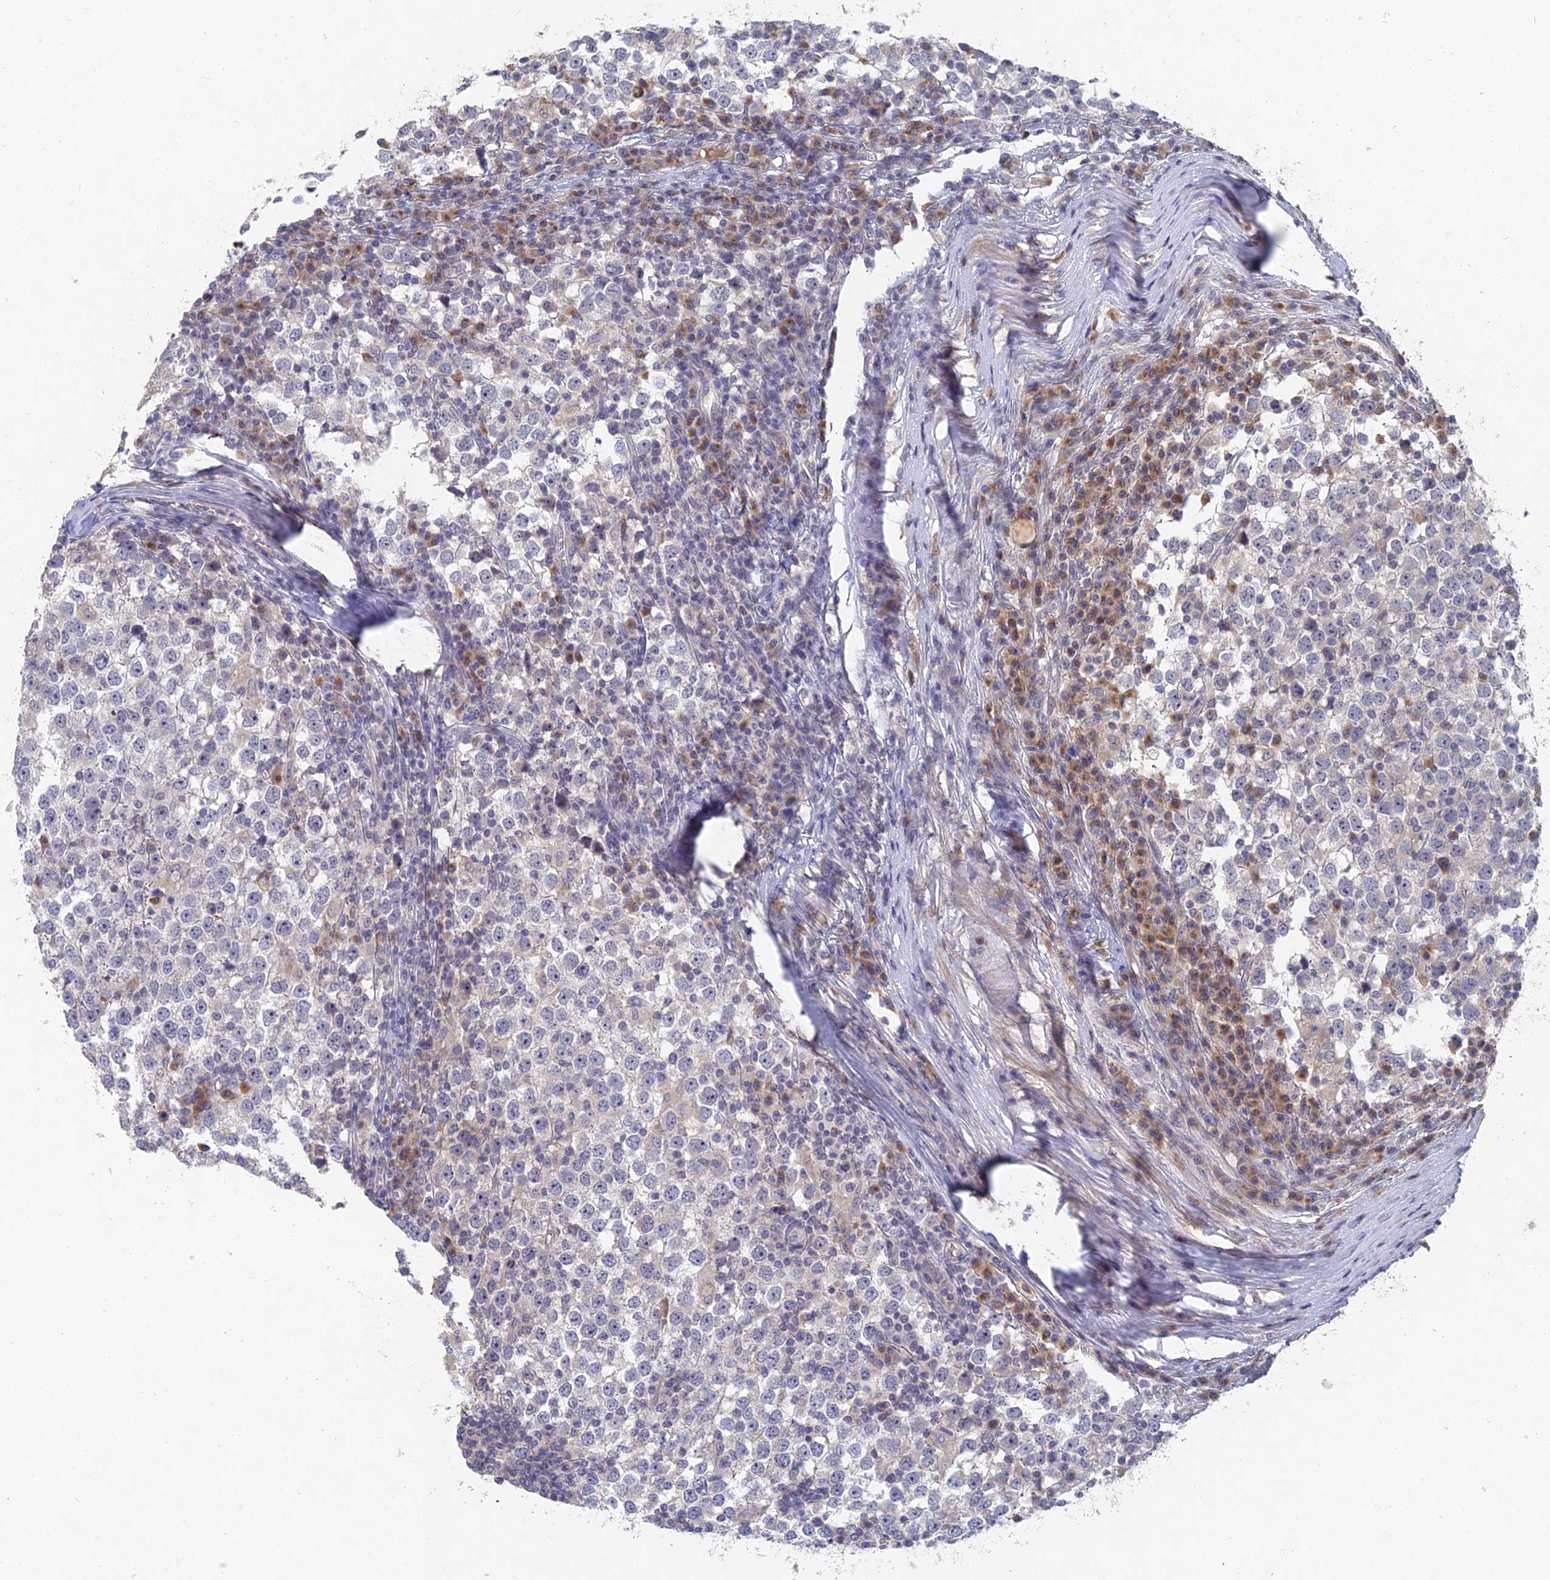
{"staining": {"intensity": "negative", "quantity": "none", "location": "none"}, "tissue": "testis cancer", "cell_type": "Tumor cells", "image_type": "cancer", "snomed": [{"axis": "morphology", "description": "Seminoma, NOS"}, {"axis": "topography", "description": "Testis"}], "caption": "Tumor cells are negative for brown protein staining in testis cancer (seminoma).", "gene": "GNA15", "patient": {"sex": "male", "age": 65}}